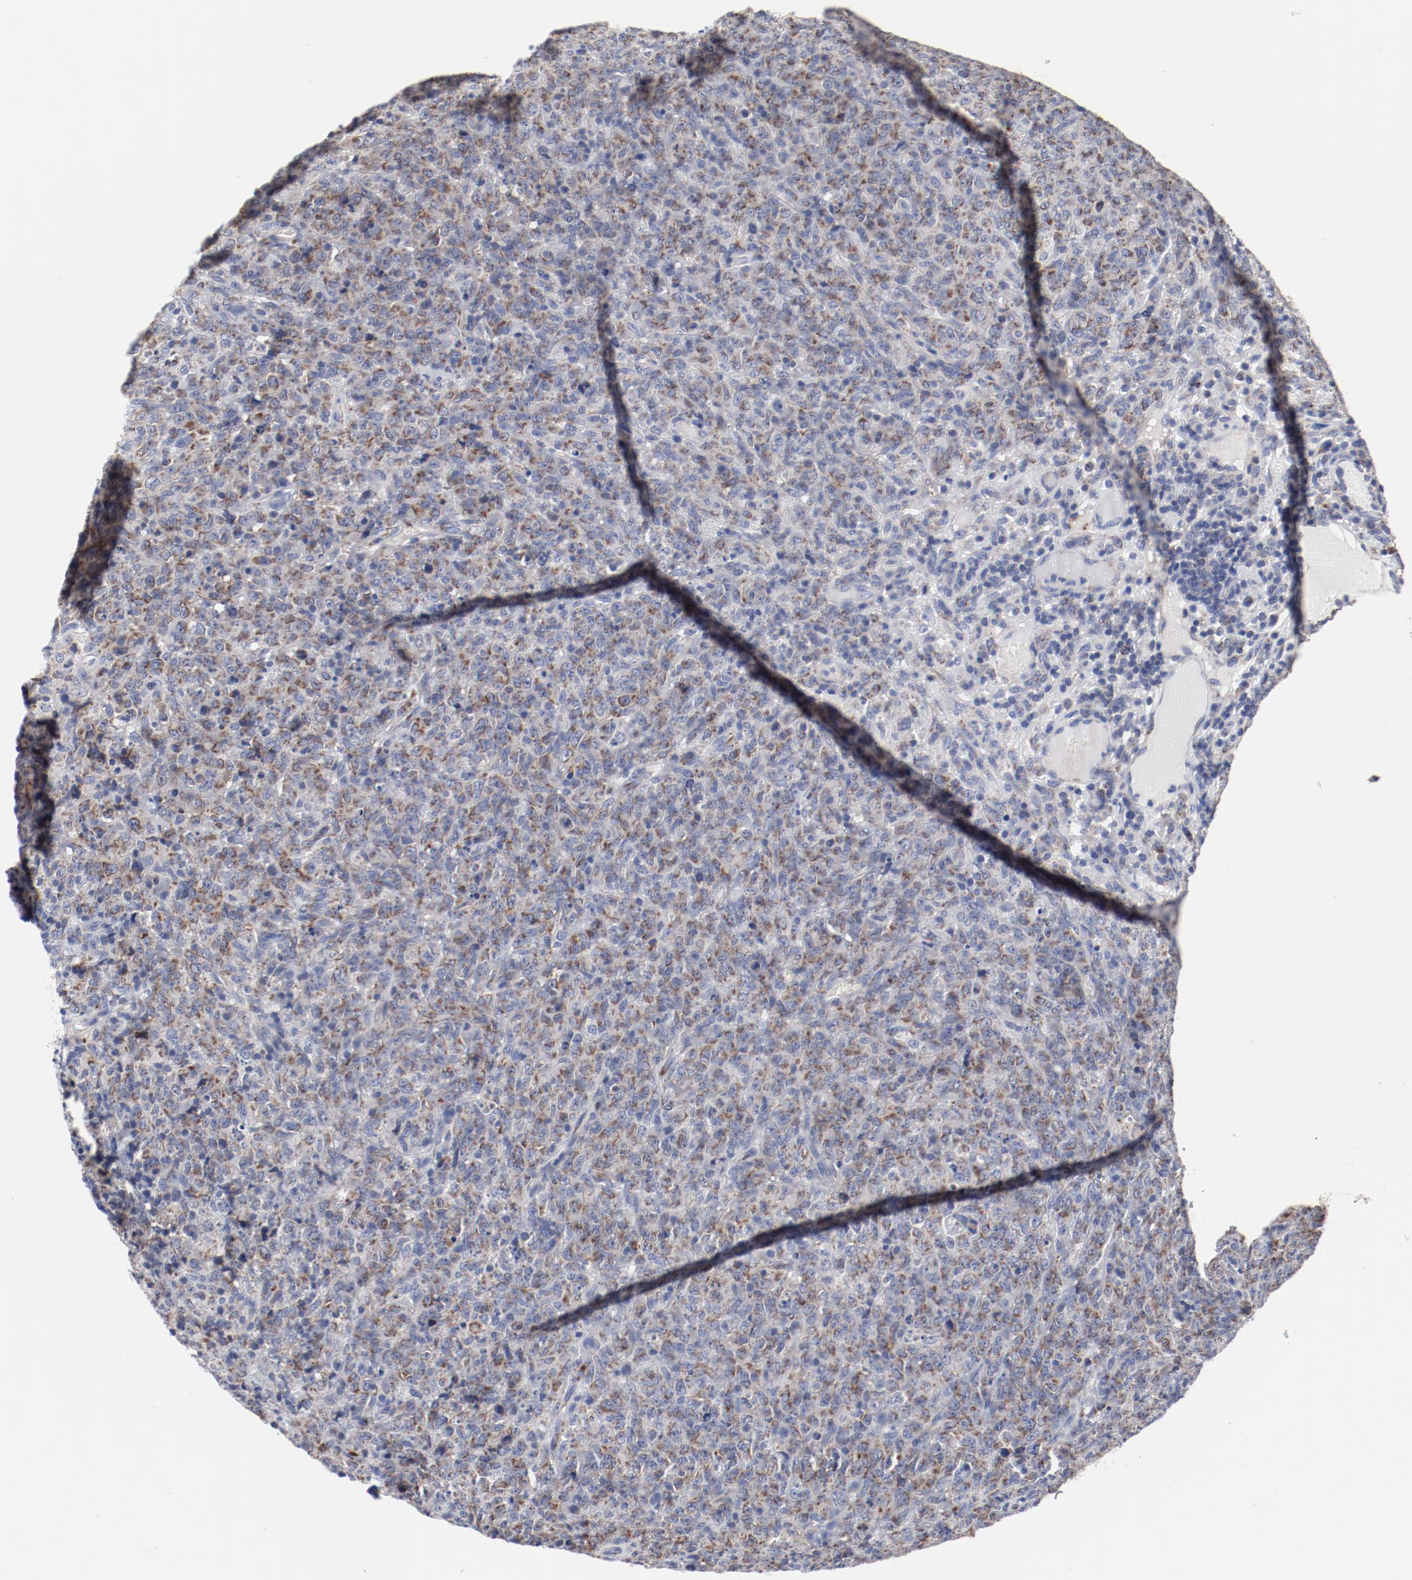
{"staining": {"intensity": "moderate", "quantity": ">75%", "location": "cytoplasmic/membranous"}, "tissue": "lymphoma", "cell_type": "Tumor cells", "image_type": "cancer", "snomed": [{"axis": "morphology", "description": "Malignant lymphoma, non-Hodgkin's type, High grade"}, {"axis": "topography", "description": "Tonsil"}], "caption": "There is medium levels of moderate cytoplasmic/membranous staining in tumor cells of malignant lymphoma, non-Hodgkin's type (high-grade), as demonstrated by immunohistochemical staining (brown color).", "gene": "NDUFV2", "patient": {"sex": "female", "age": 36}}